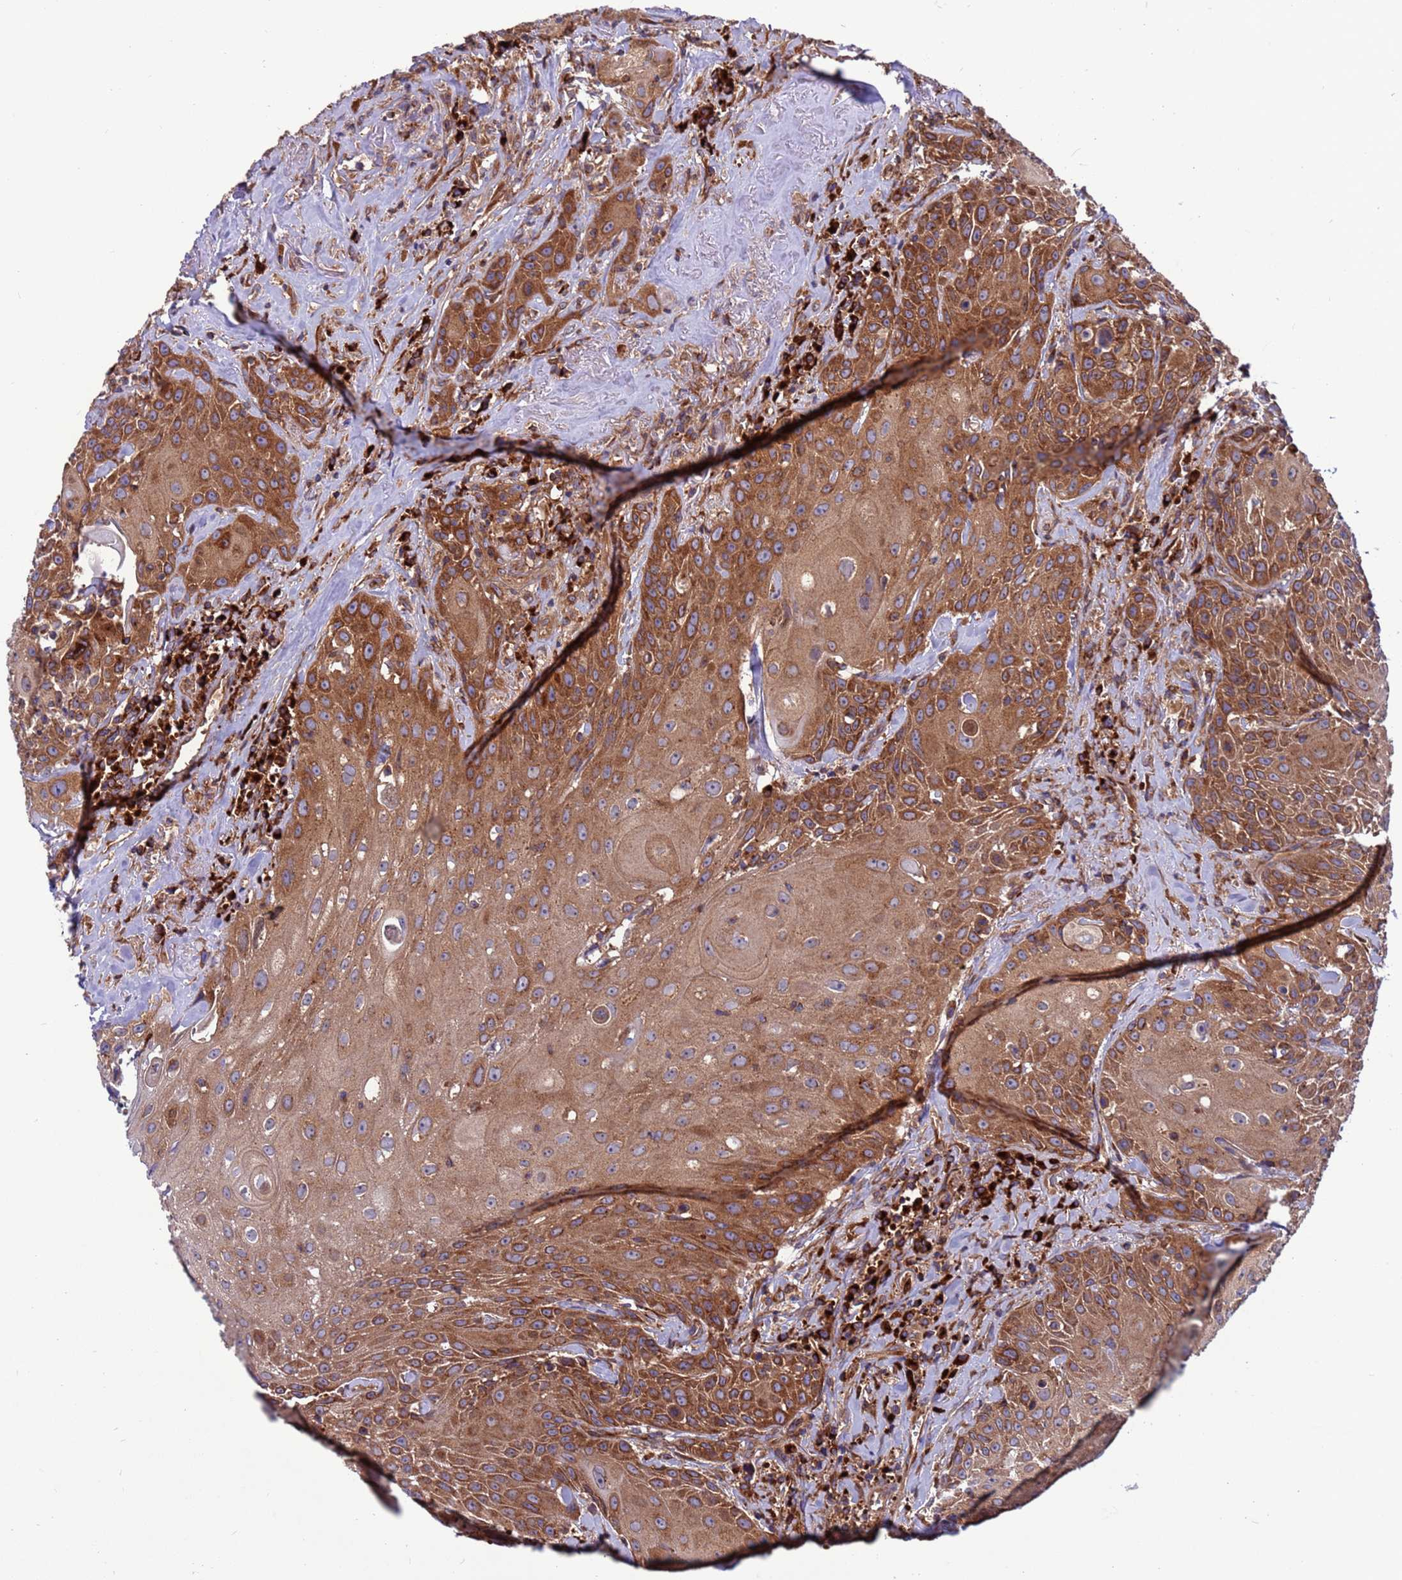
{"staining": {"intensity": "moderate", "quantity": ">75%", "location": "cytoplasmic/membranous"}, "tissue": "head and neck cancer", "cell_type": "Tumor cells", "image_type": "cancer", "snomed": [{"axis": "morphology", "description": "Squamous cell carcinoma, NOS"}, {"axis": "topography", "description": "Oral tissue"}, {"axis": "topography", "description": "Head-Neck"}], "caption": "Immunohistochemical staining of head and neck cancer (squamous cell carcinoma) demonstrates moderate cytoplasmic/membranous protein expression in approximately >75% of tumor cells.", "gene": "ZC3HAV1", "patient": {"sex": "female", "age": 82}}